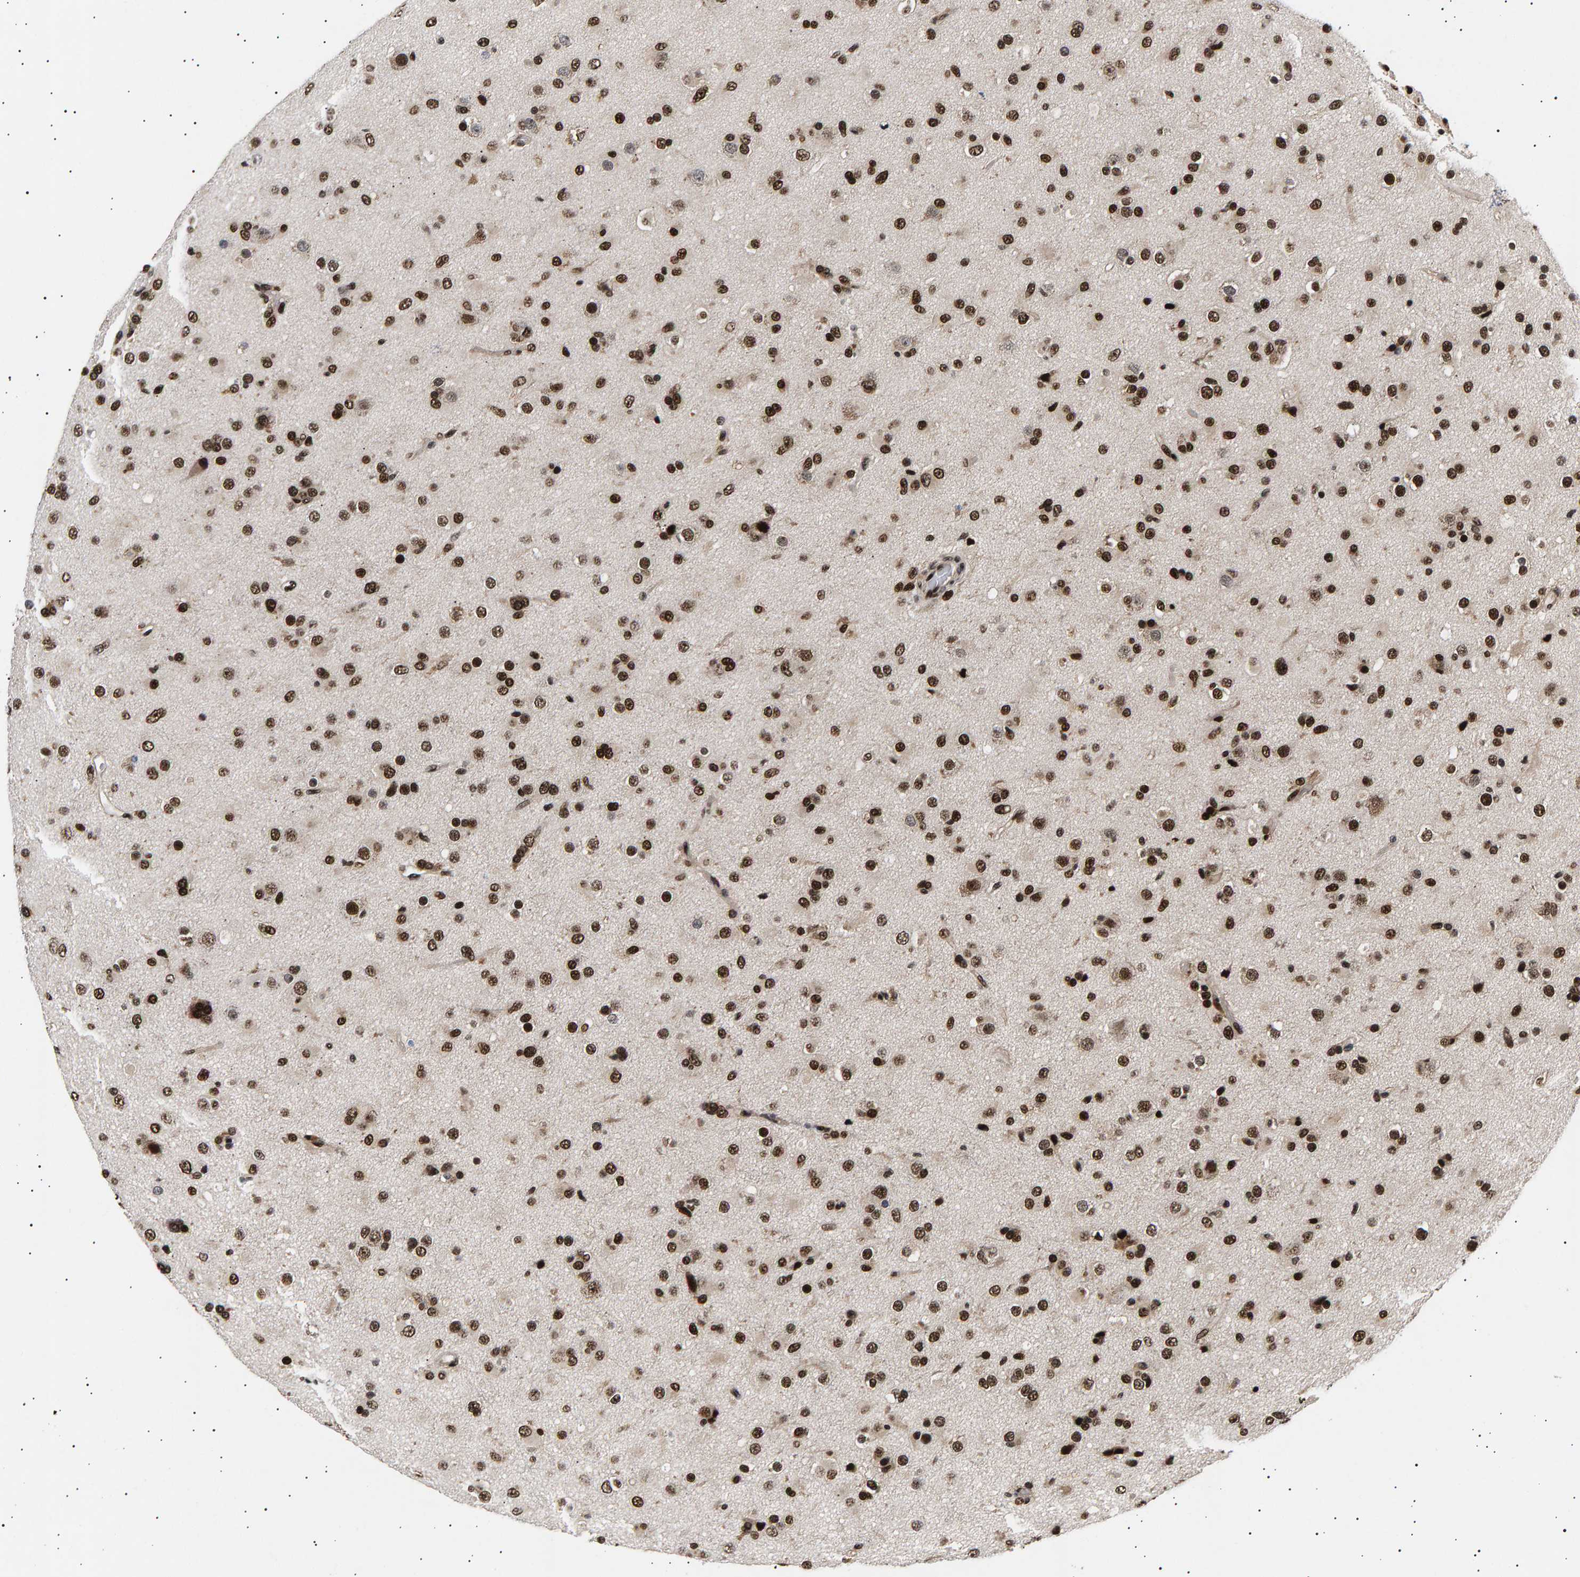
{"staining": {"intensity": "strong", "quantity": ">75%", "location": "nuclear"}, "tissue": "glioma", "cell_type": "Tumor cells", "image_type": "cancer", "snomed": [{"axis": "morphology", "description": "Glioma, malignant, Low grade"}, {"axis": "topography", "description": "Brain"}], "caption": "Immunohistochemistry (IHC) histopathology image of human malignant glioma (low-grade) stained for a protein (brown), which reveals high levels of strong nuclear positivity in about >75% of tumor cells.", "gene": "ANKRD40", "patient": {"sex": "male", "age": 65}}